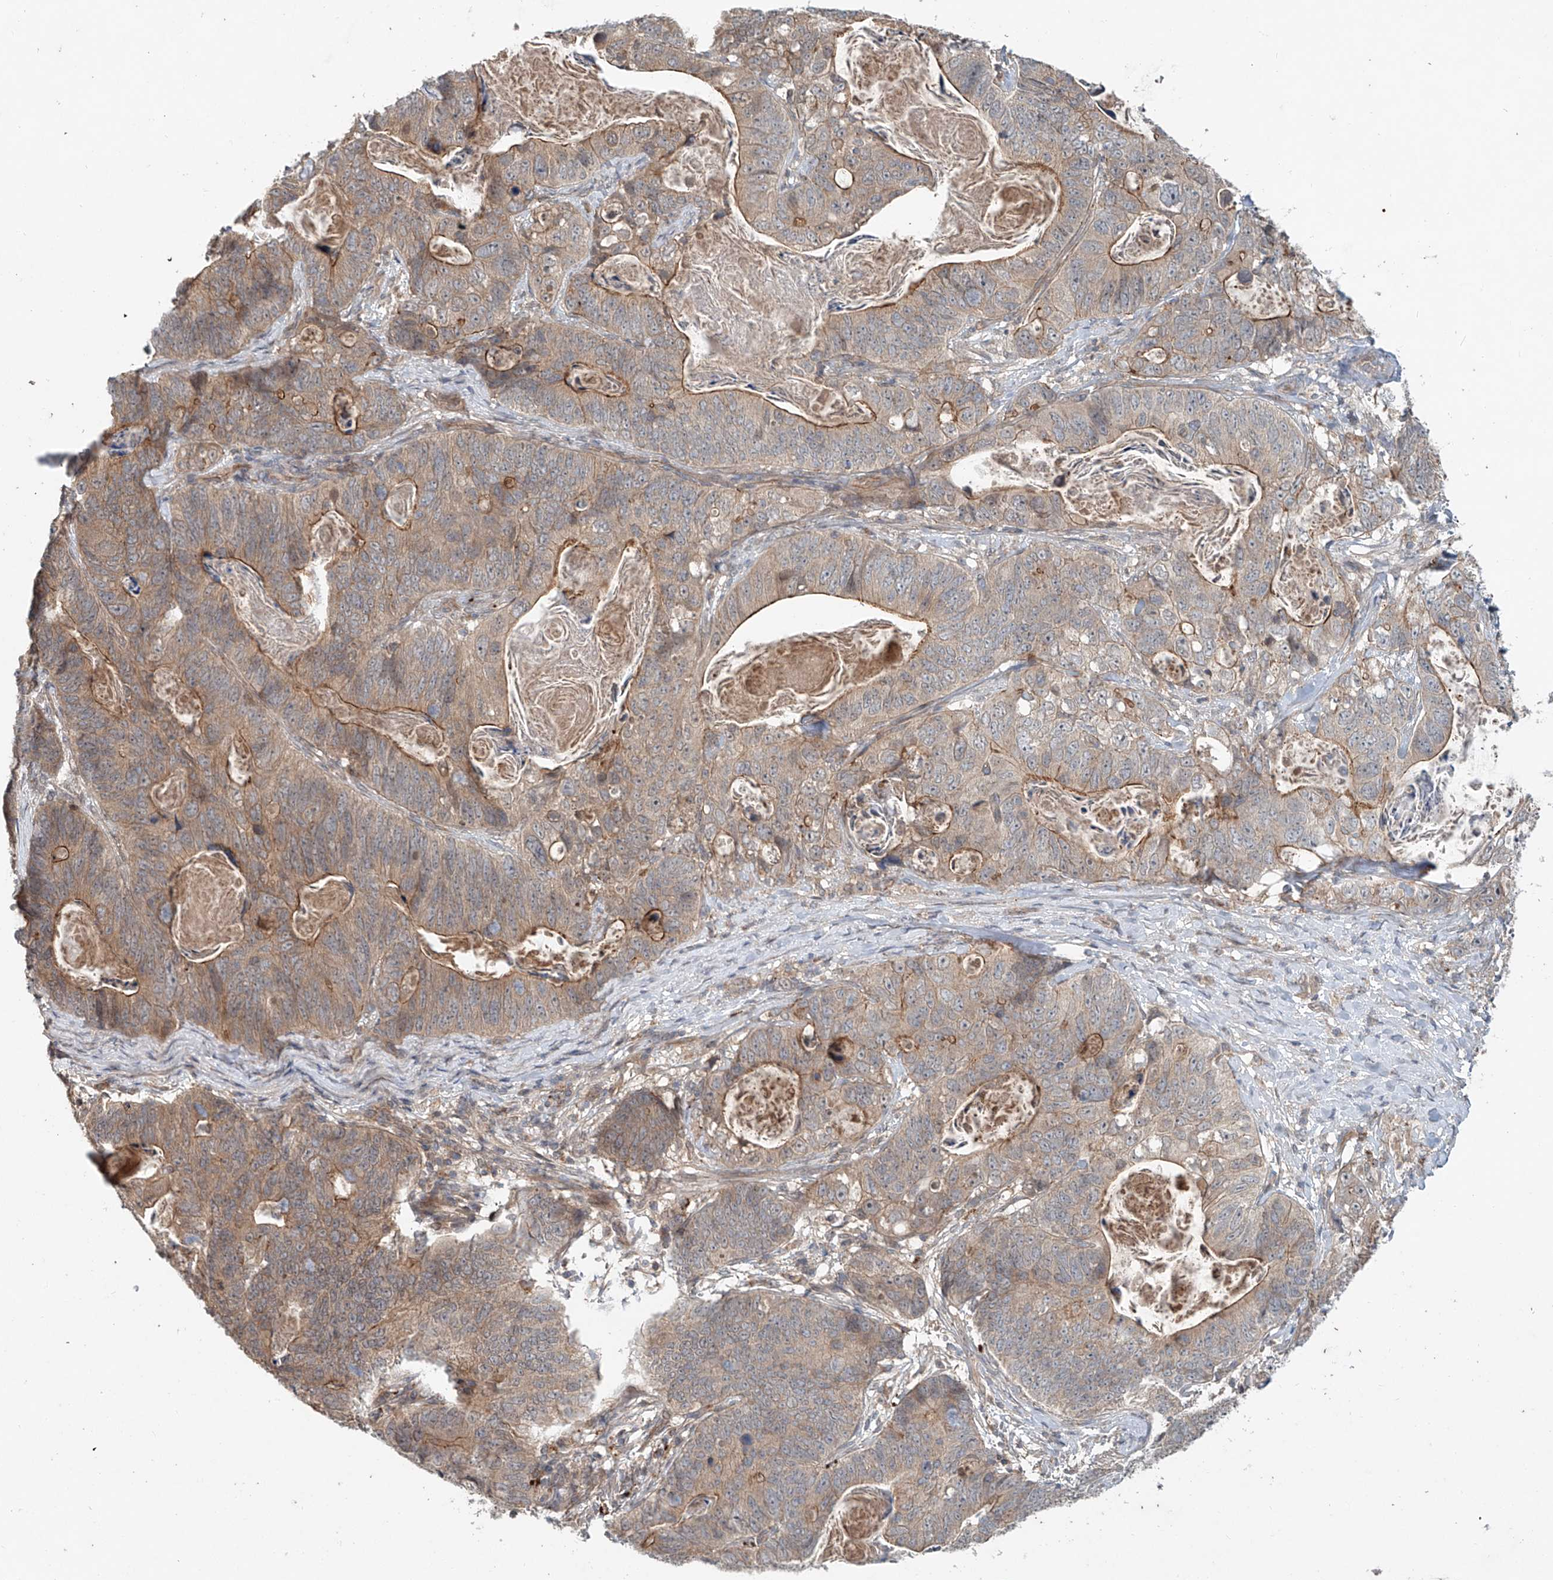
{"staining": {"intensity": "moderate", "quantity": "25%-75%", "location": "cytoplasmic/membranous"}, "tissue": "stomach cancer", "cell_type": "Tumor cells", "image_type": "cancer", "snomed": [{"axis": "morphology", "description": "Normal tissue, NOS"}, {"axis": "morphology", "description": "Adenocarcinoma, NOS"}, {"axis": "topography", "description": "Stomach"}], "caption": "The immunohistochemical stain highlights moderate cytoplasmic/membranous staining in tumor cells of stomach adenocarcinoma tissue. The staining was performed using DAB (3,3'-diaminobenzidine) to visualize the protein expression in brown, while the nuclei were stained in blue with hematoxylin (Magnification: 20x).", "gene": "IER5", "patient": {"sex": "female", "age": 89}}